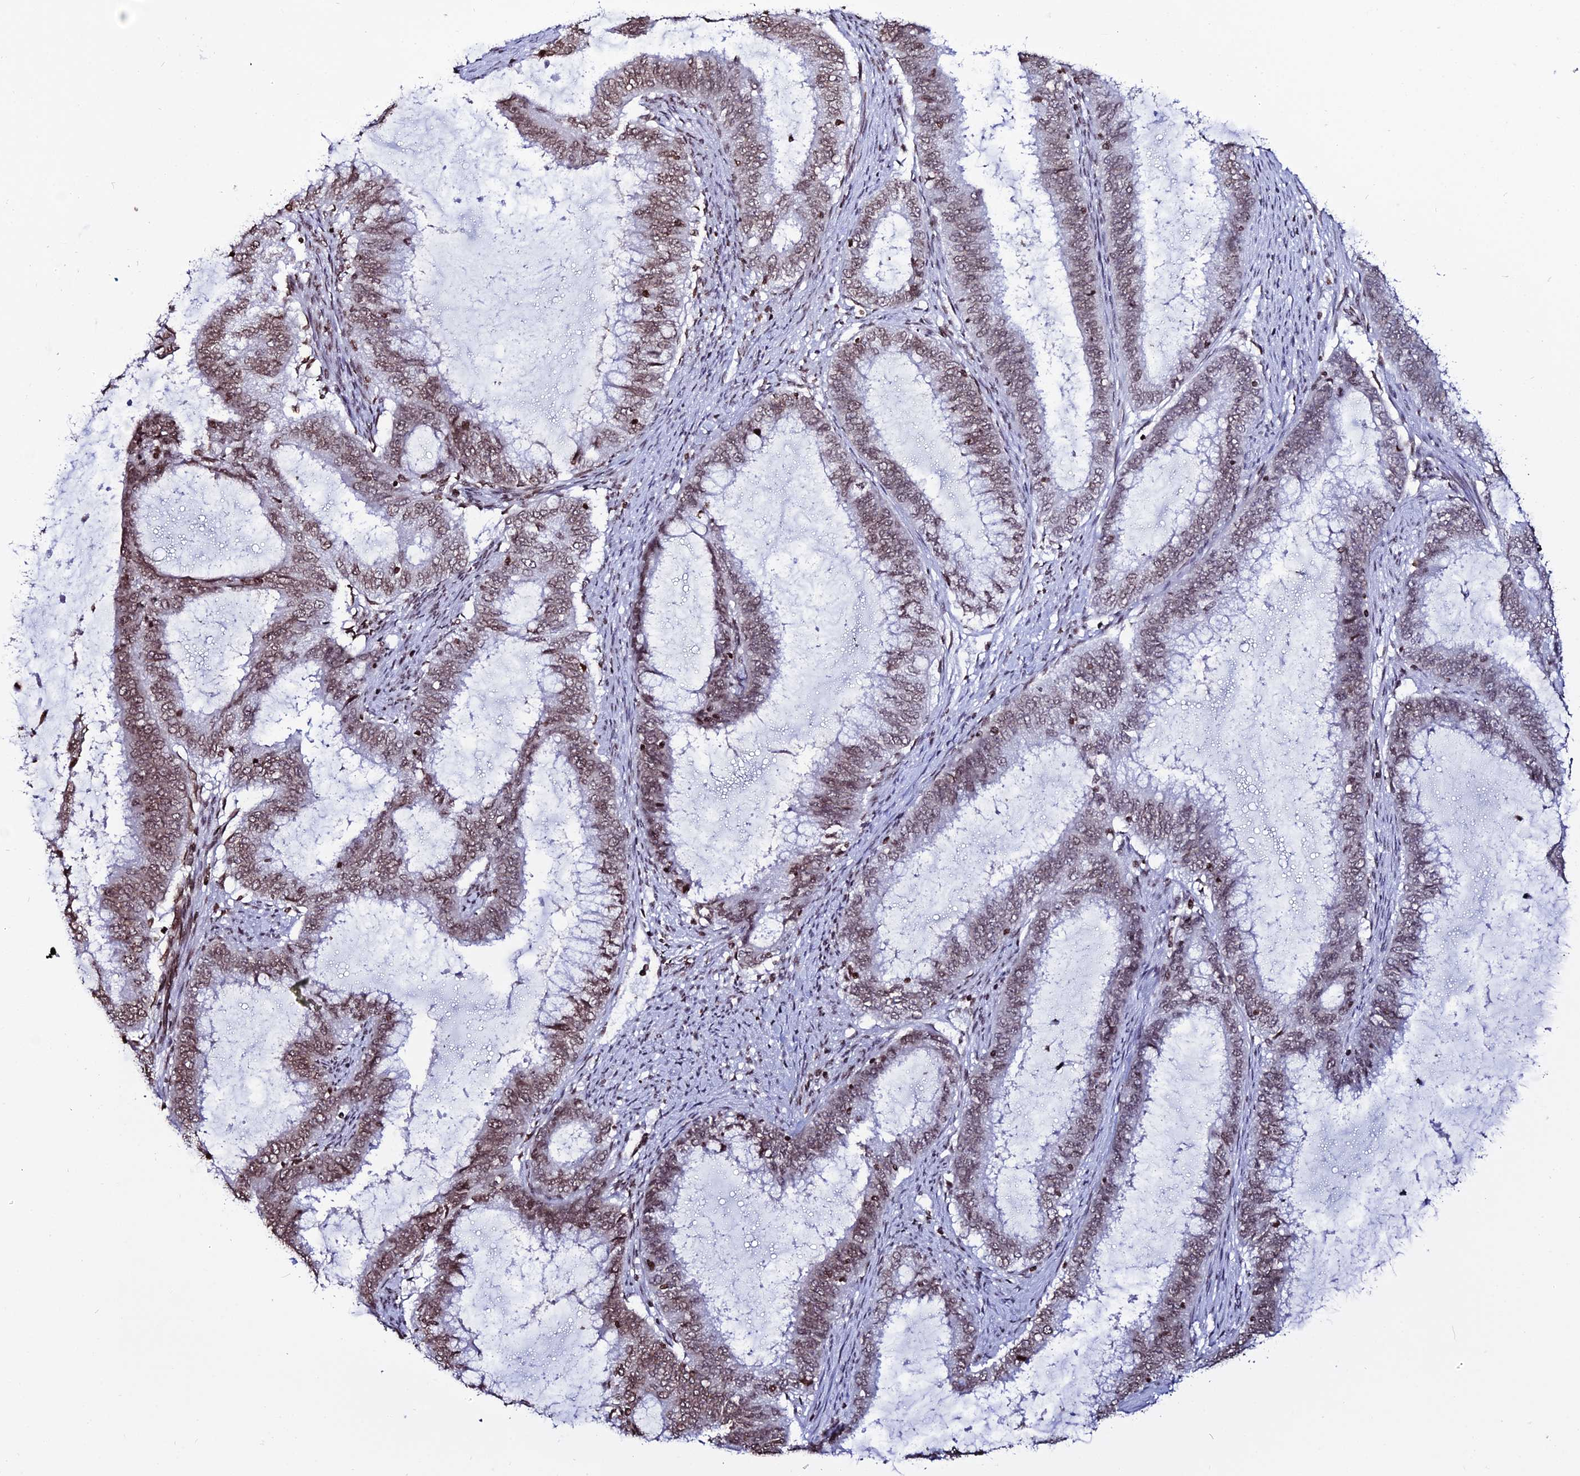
{"staining": {"intensity": "moderate", "quantity": ">75%", "location": "nuclear"}, "tissue": "endometrial cancer", "cell_type": "Tumor cells", "image_type": "cancer", "snomed": [{"axis": "morphology", "description": "Adenocarcinoma, NOS"}, {"axis": "topography", "description": "Endometrium"}], "caption": "IHC staining of endometrial adenocarcinoma, which reveals medium levels of moderate nuclear staining in approximately >75% of tumor cells indicating moderate nuclear protein expression. The staining was performed using DAB (3,3'-diaminobenzidine) (brown) for protein detection and nuclei were counterstained in hematoxylin (blue).", "gene": "MACROH2A2", "patient": {"sex": "female", "age": 51}}